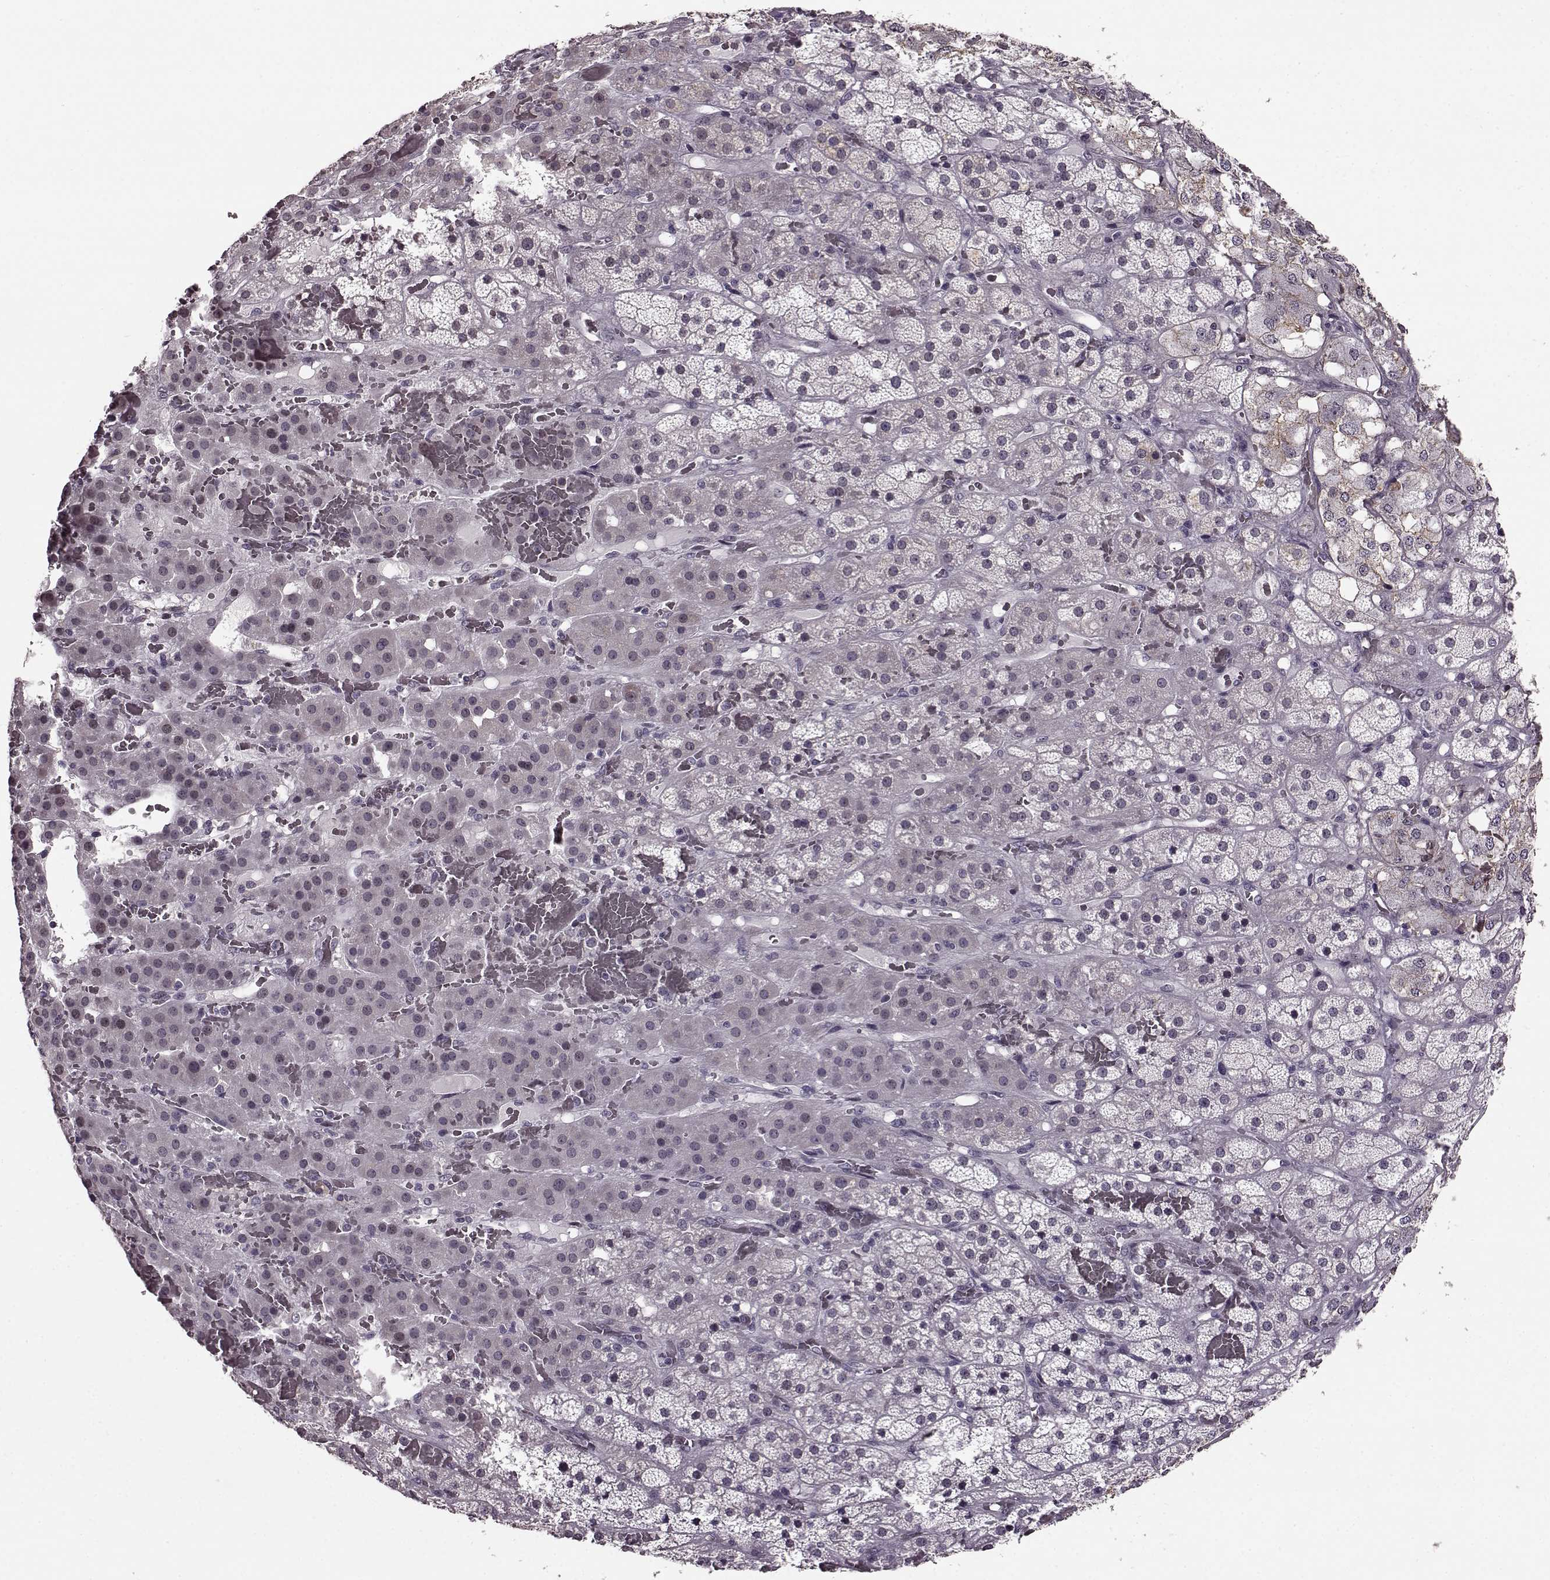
{"staining": {"intensity": "negative", "quantity": "none", "location": "none"}, "tissue": "adrenal gland", "cell_type": "Glandular cells", "image_type": "normal", "snomed": [{"axis": "morphology", "description": "Normal tissue, NOS"}, {"axis": "topography", "description": "Adrenal gland"}], "caption": "IHC histopathology image of unremarkable adrenal gland: adrenal gland stained with DAB (3,3'-diaminobenzidine) demonstrates no significant protein positivity in glandular cells.", "gene": "STX1A", "patient": {"sex": "male", "age": 57}}